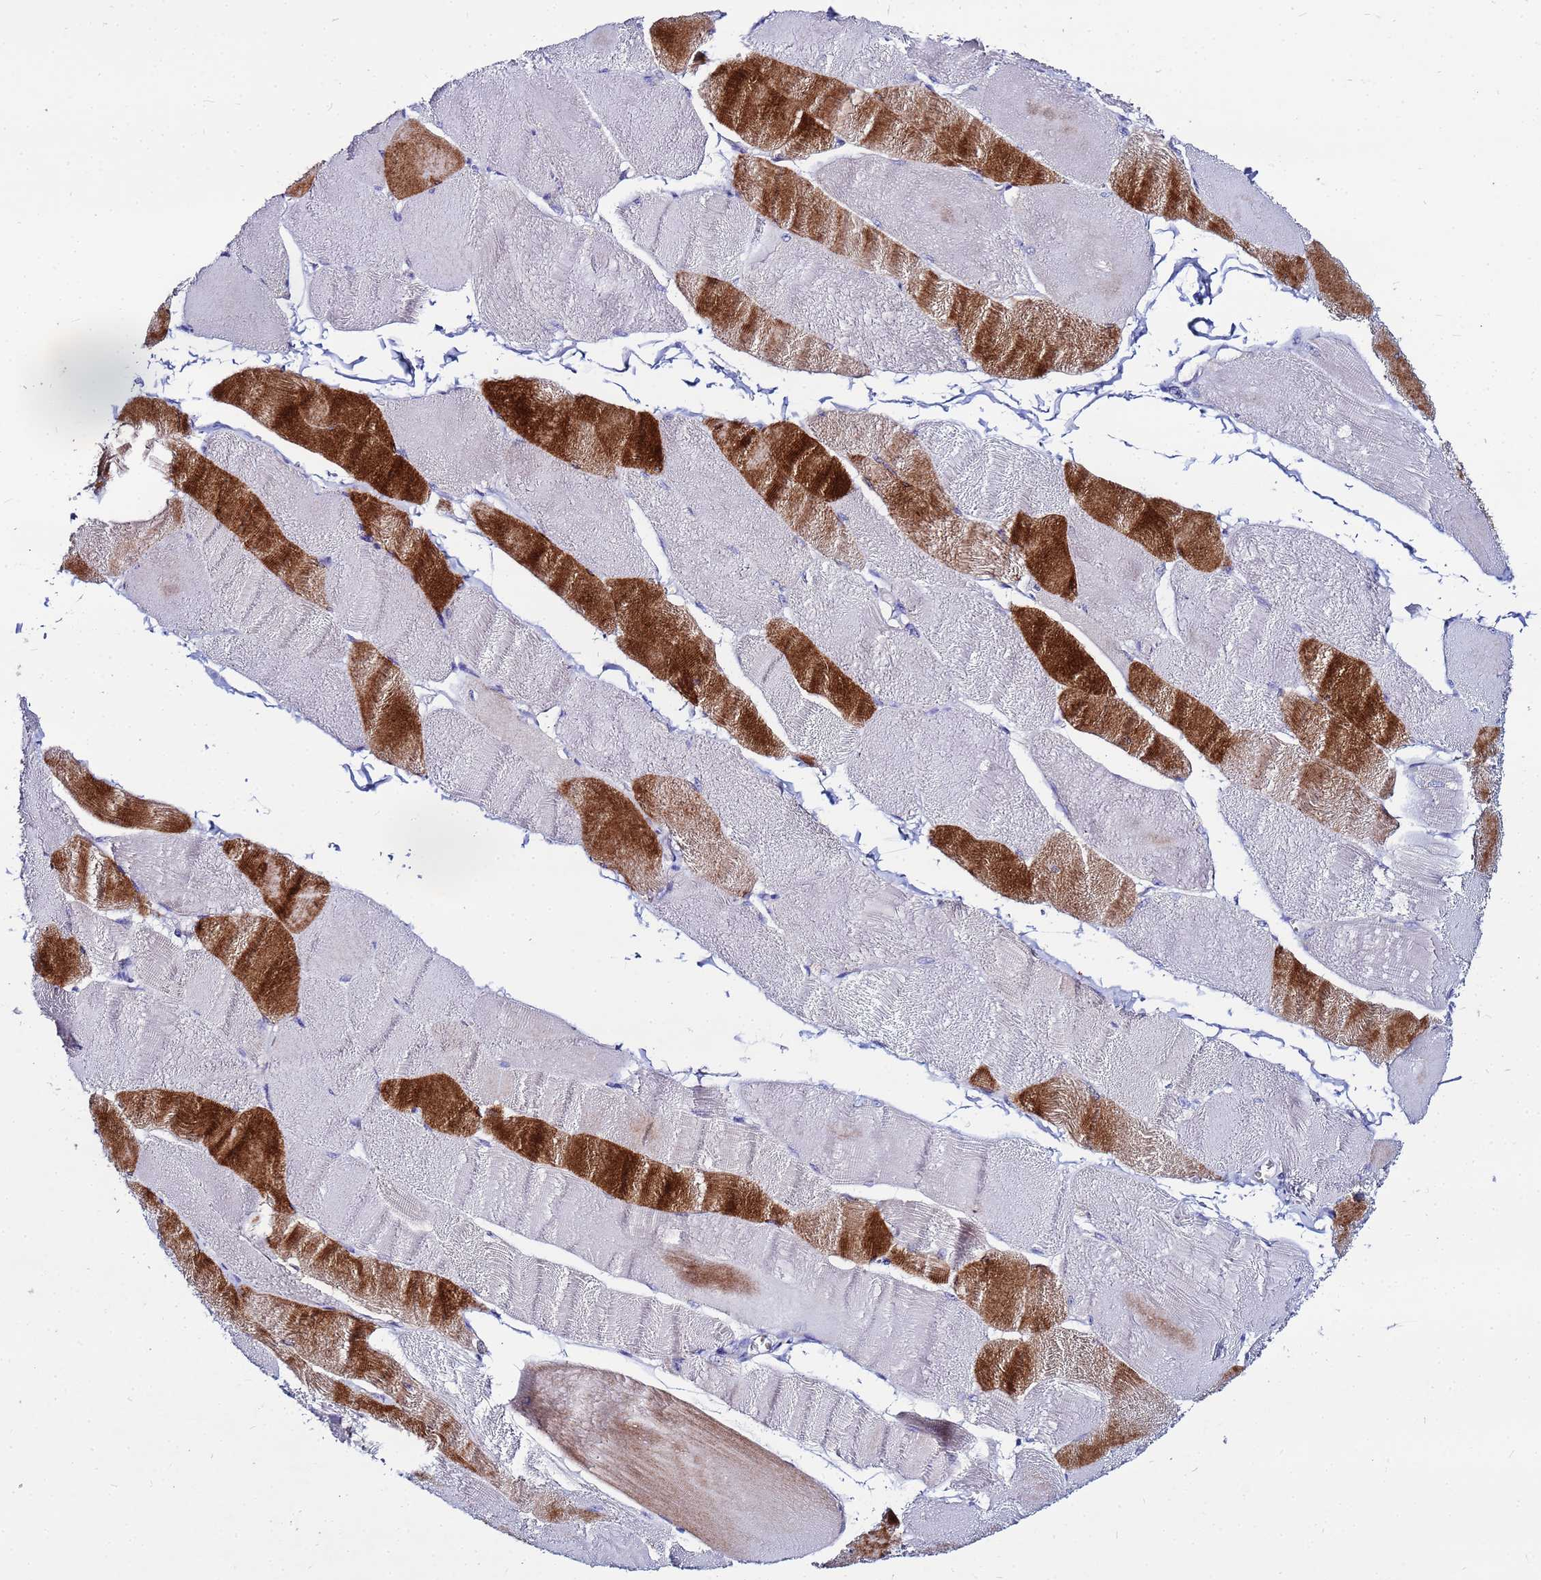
{"staining": {"intensity": "strong", "quantity": "25%-75%", "location": "cytoplasmic/membranous"}, "tissue": "skeletal muscle", "cell_type": "Myocytes", "image_type": "normal", "snomed": [{"axis": "morphology", "description": "Normal tissue, NOS"}, {"axis": "morphology", "description": "Basal cell carcinoma"}, {"axis": "topography", "description": "Skeletal muscle"}], "caption": "Strong cytoplasmic/membranous positivity is seen in about 25%-75% of myocytes in benign skeletal muscle.", "gene": "FAHD2A", "patient": {"sex": "female", "age": 64}}